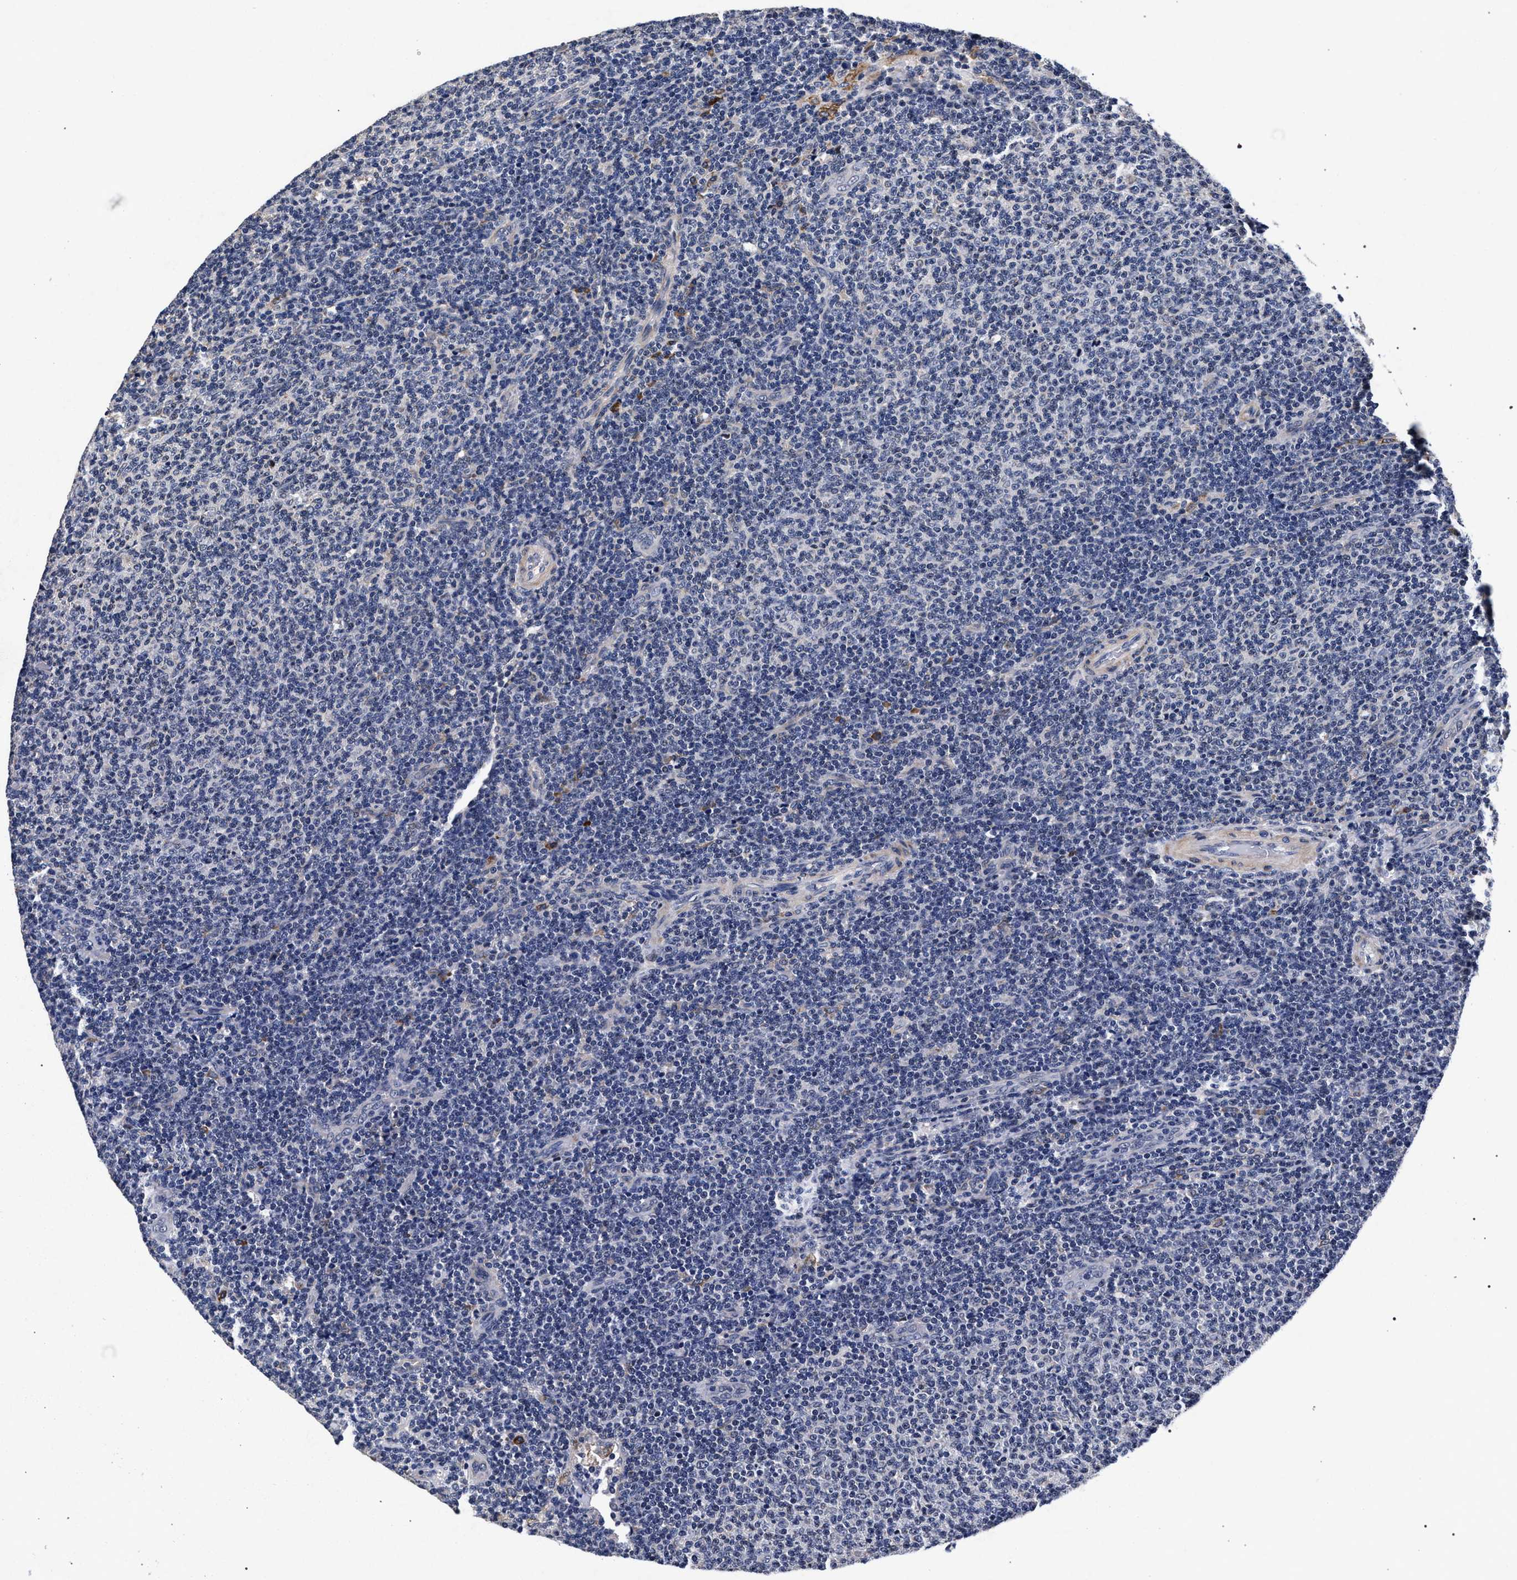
{"staining": {"intensity": "negative", "quantity": "none", "location": "none"}, "tissue": "lymphoma", "cell_type": "Tumor cells", "image_type": "cancer", "snomed": [{"axis": "morphology", "description": "Malignant lymphoma, non-Hodgkin's type, Low grade"}, {"axis": "topography", "description": "Lymph node"}], "caption": "Micrograph shows no significant protein positivity in tumor cells of lymphoma.", "gene": "CFAP95", "patient": {"sex": "male", "age": 66}}